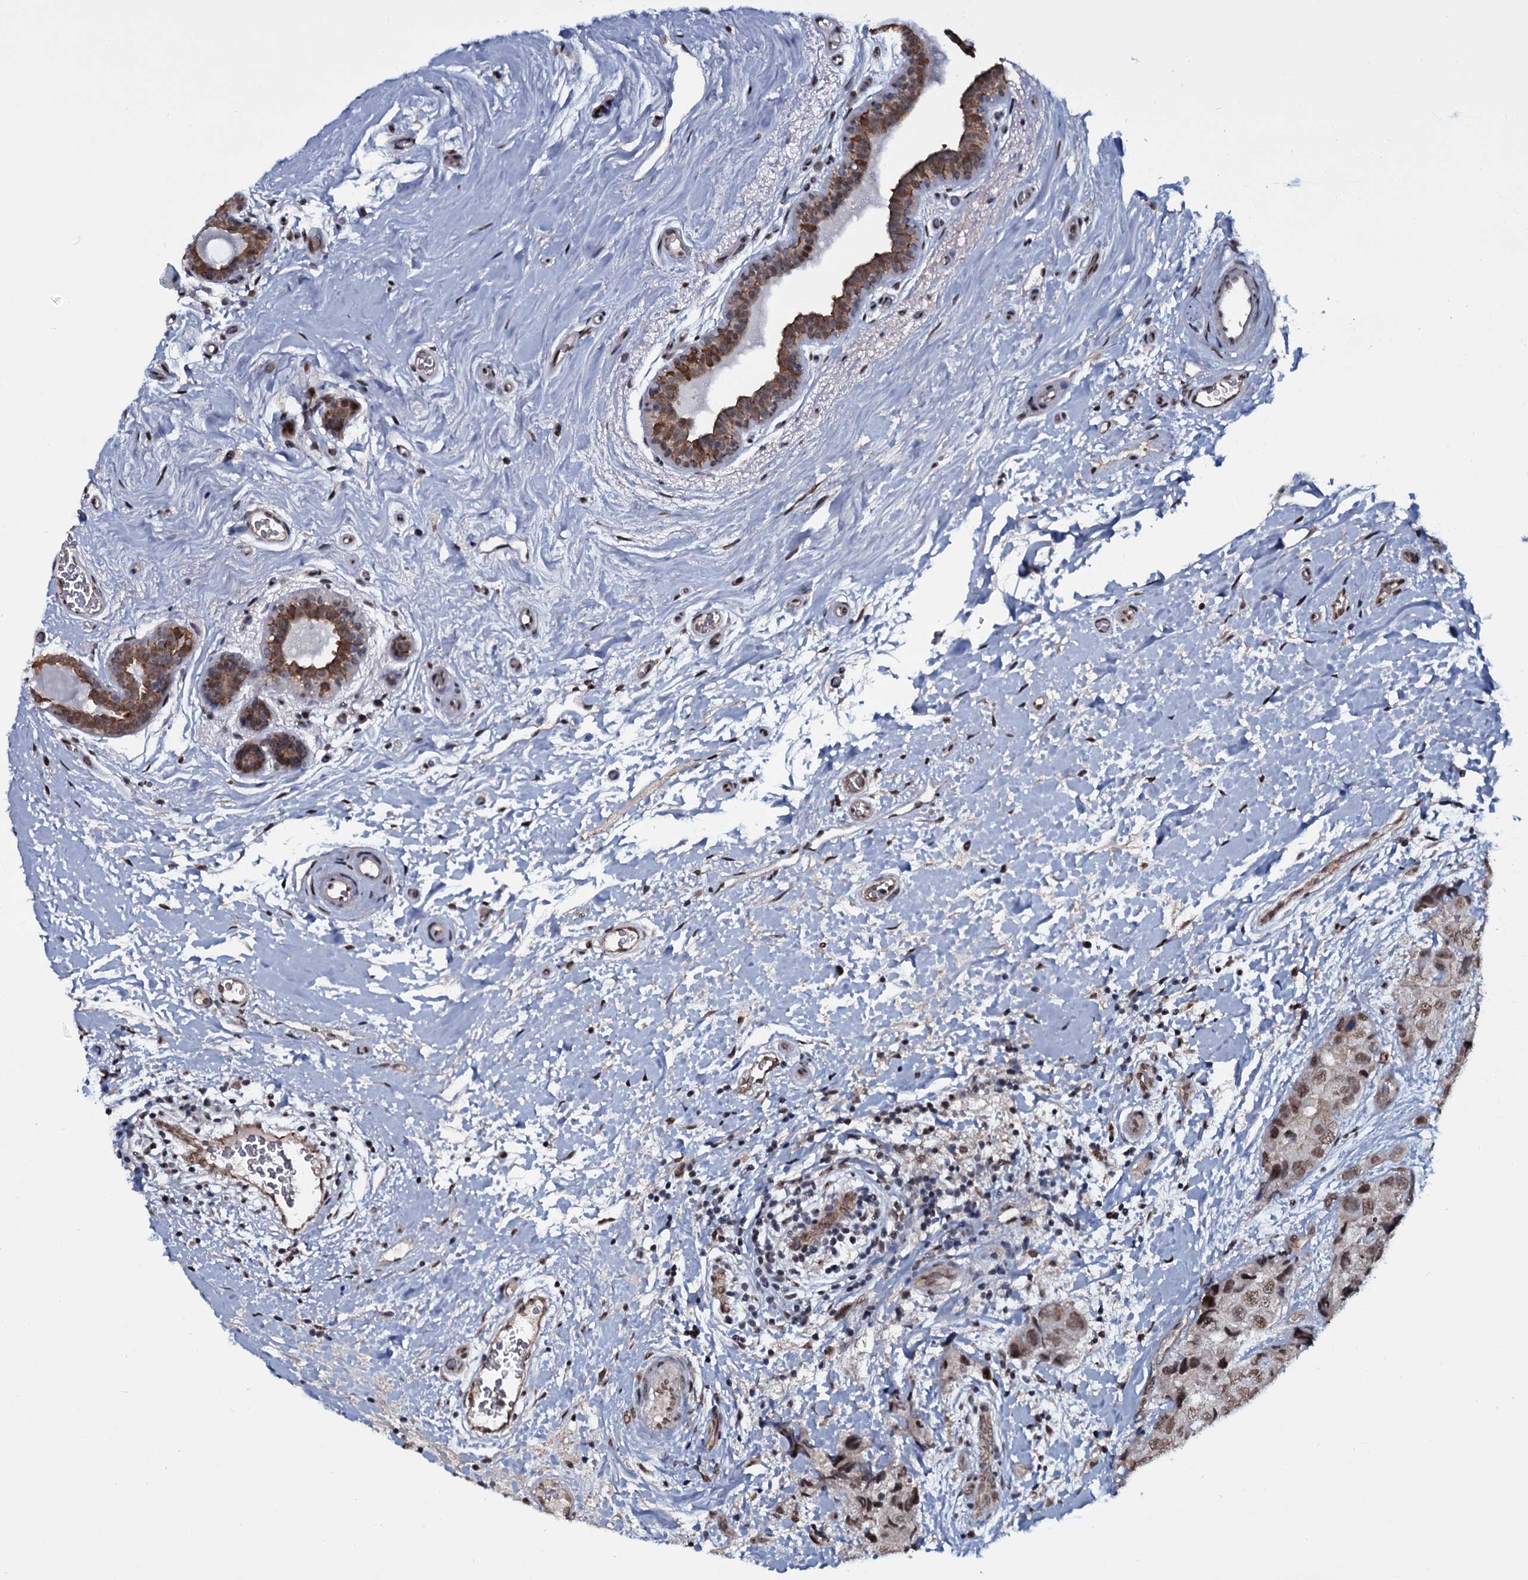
{"staining": {"intensity": "moderate", "quantity": ">75%", "location": "nuclear"}, "tissue": "breast cancer", "cell_type": "Tumor cells", "image_type": "cancer", "snomed": [{"axis": "morphology", "description": "Duct carcinoma"}, {"axis": "topography", "description": "Breast"}], "caption": "A brown stain highlights moderate nuclear expression of a protein in human breast cancer (infiltrating ductal carcinoma) tumor cells.", "gene": "SH2D4B", "patient": {"sex": "female", "age": 62}}